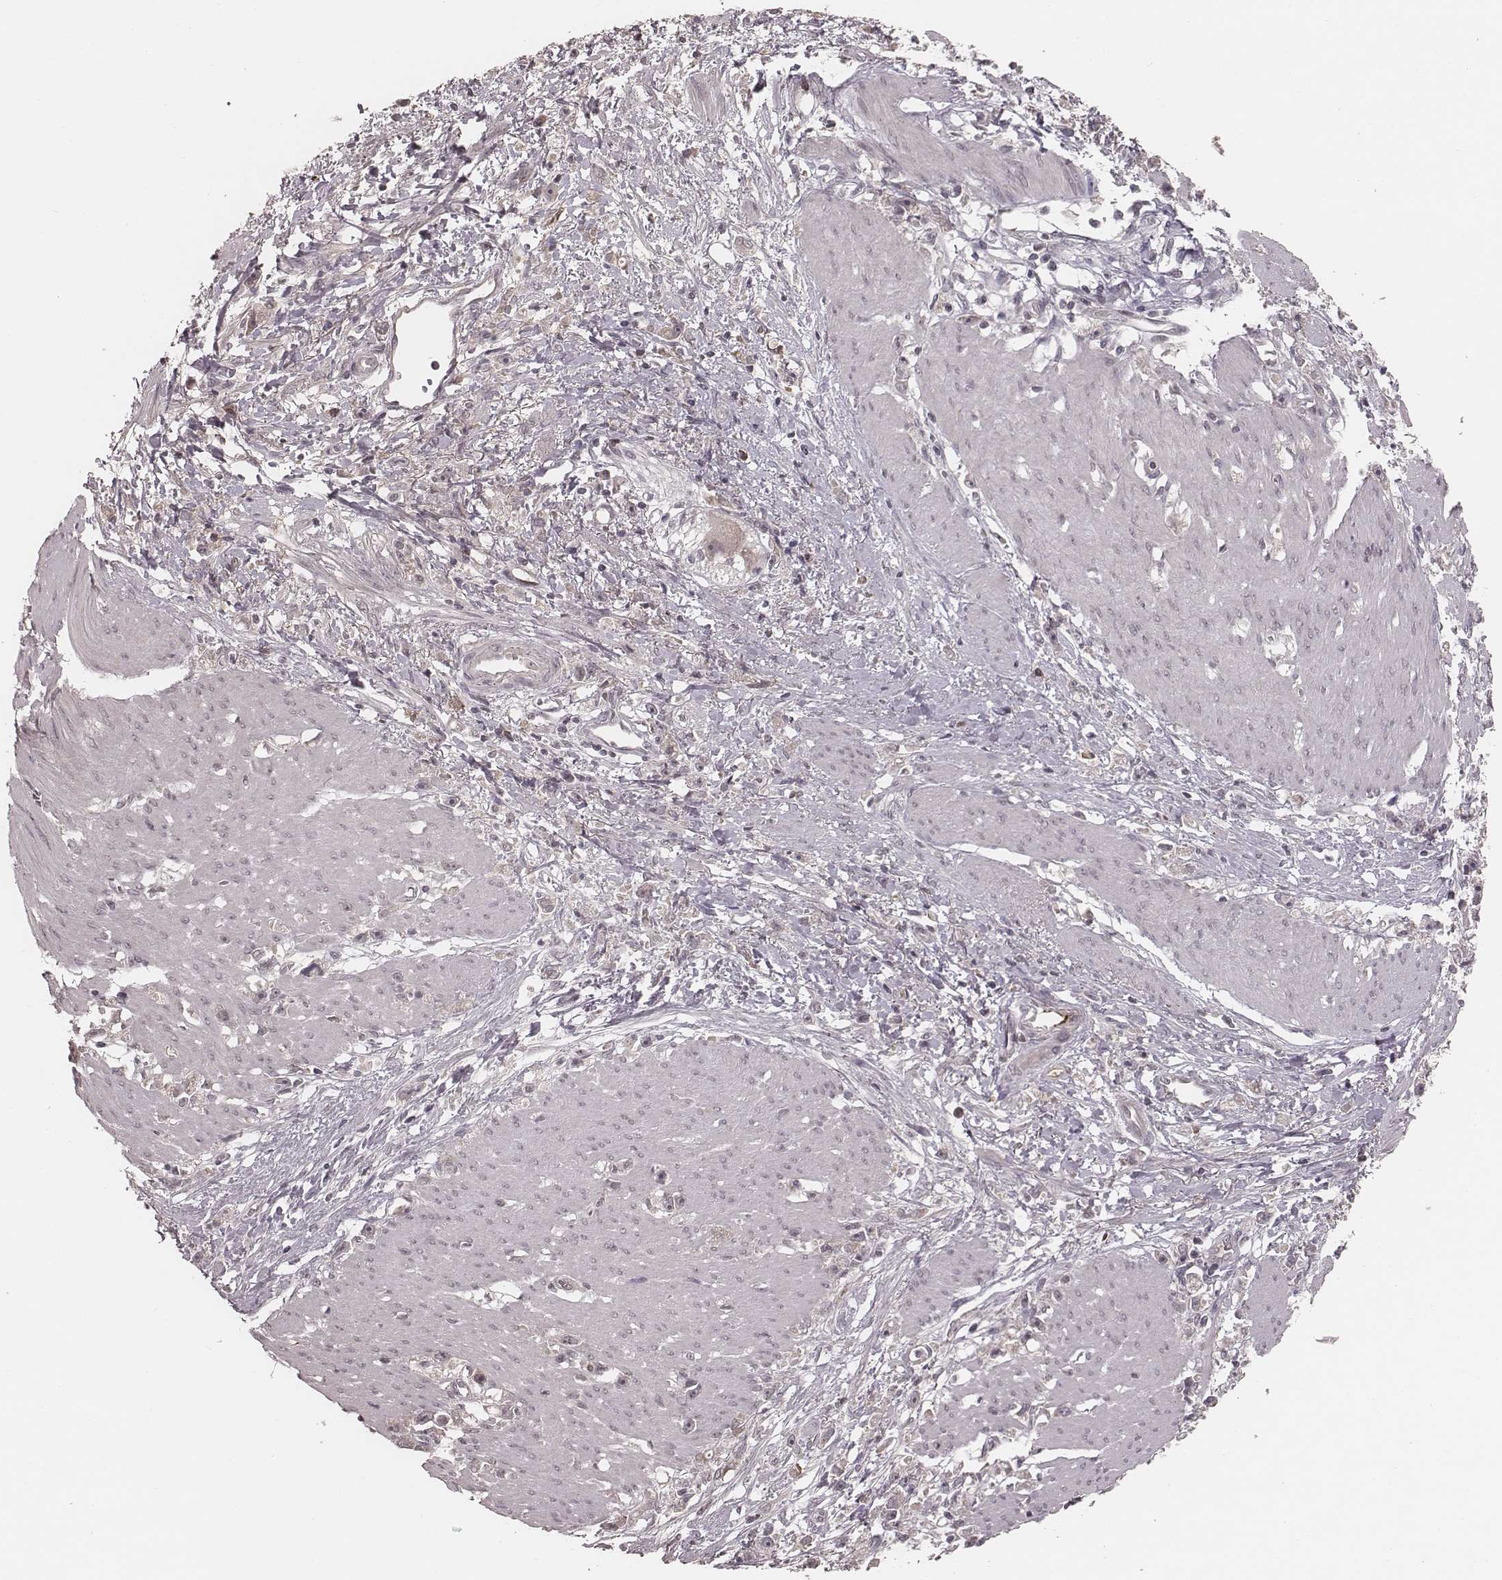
{"staining": {"intensity": "negative", "quantity": "none", "location": "none"}, "tissue": "stomach cancer", "cell_type": "Tumor cells", "image_type": "cancer", "snomed": [{"axis": "morphology", "description": "Adenocarcinoma, NOS"}, {"axis": "topography", "description": "Stomach"}], "caption": "The histopathology image displays no significant expression in tumor cells of stomach adenocarcinoma.", "gene": "IL5", "patient": {"sex": "female", "age": 59}}